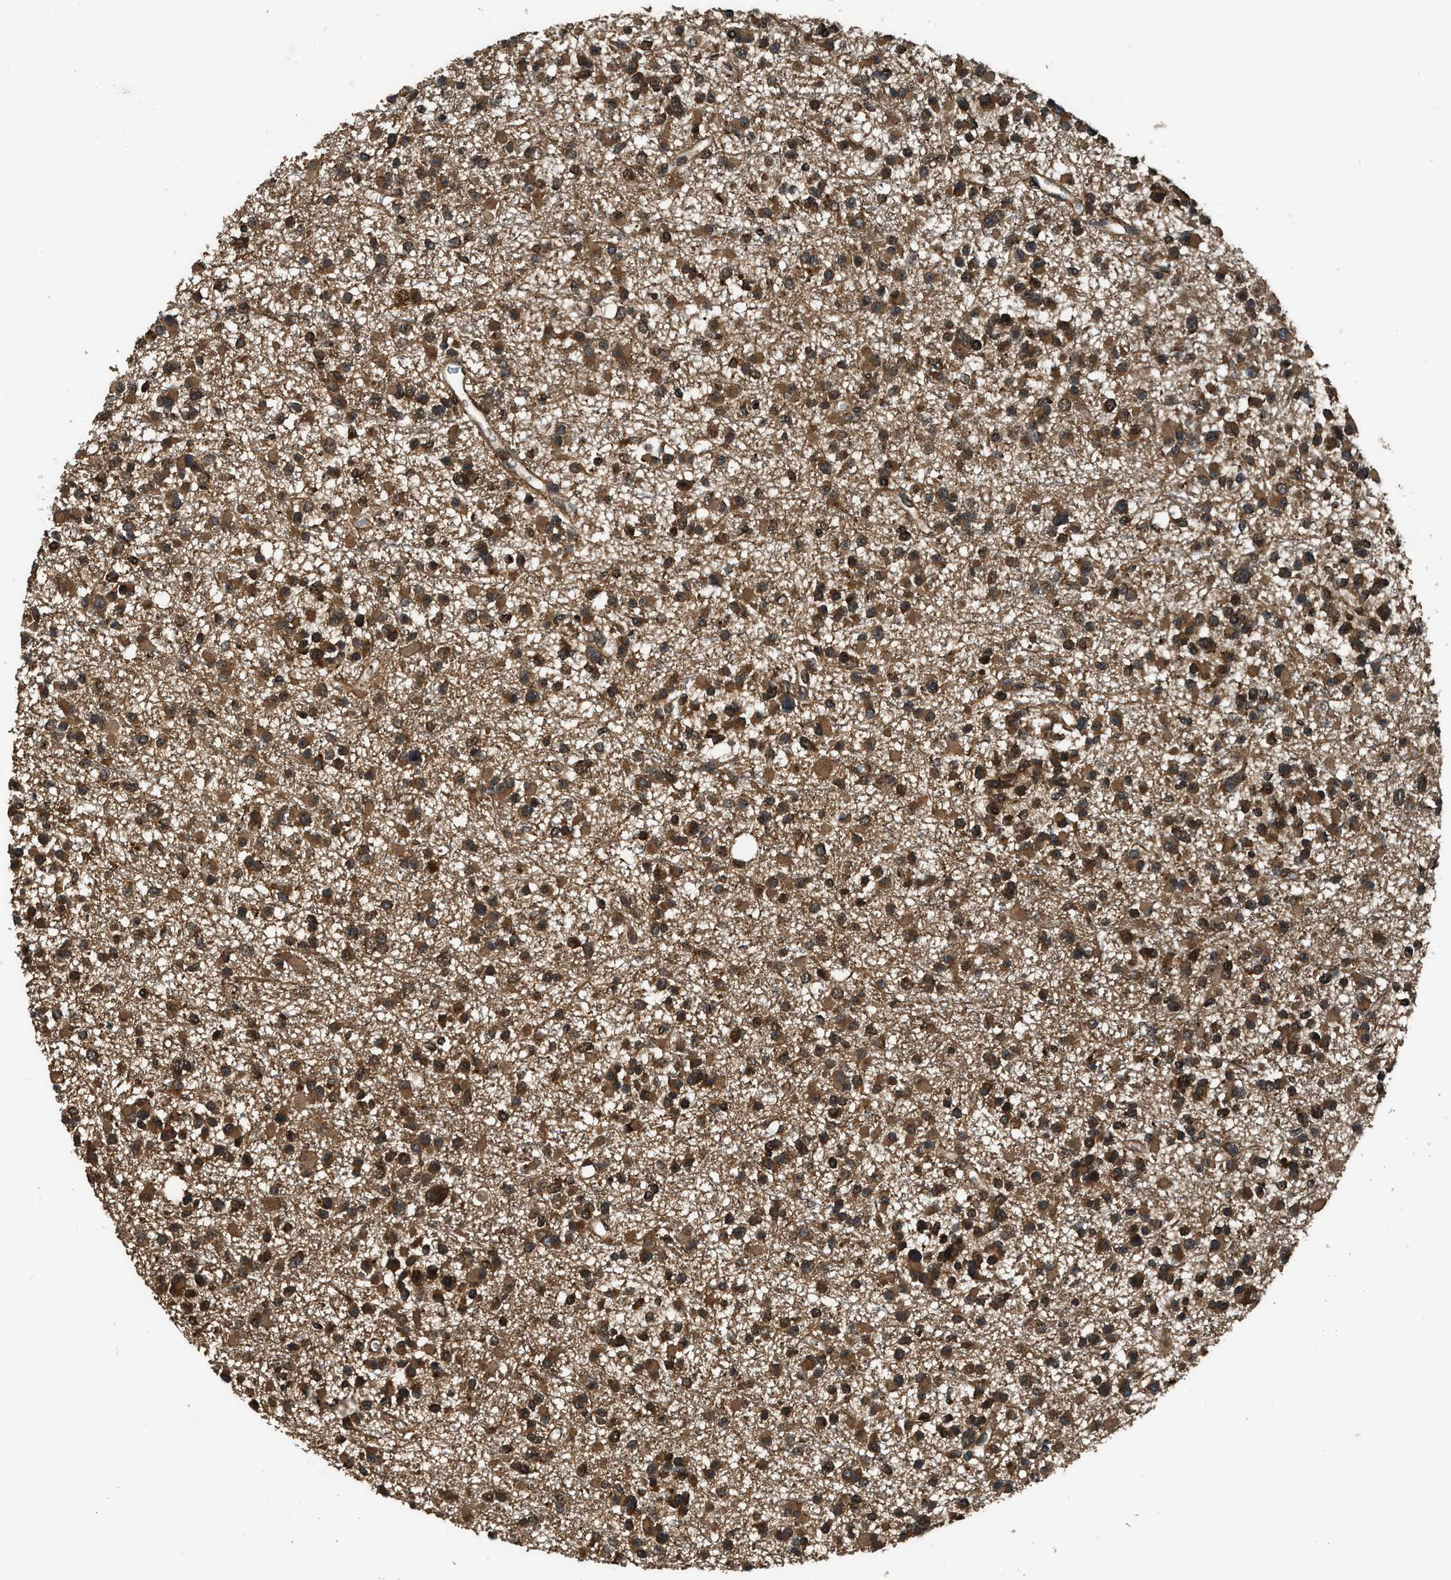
{"staining": {"intensity": "strong", "quantity": ">75%", "location": "cytoplasmic/membranous"}, "tissue": "glioma", "cell_type": "Tumor cells", "image_type": "cancer", "snomed": [{"axis": "morphology", "description": "Glioma, malignant, Low grade"}, {"axis": "topography", "description": "Brain"}], "caption": "Human glioma stained for a protein (brown) demonstrates strong cytoplasmic/membranous positive expression in about >75% of tumor cells.", "gene": "RPS6KB1", "patient": {"sex": "female", "age": 22}}